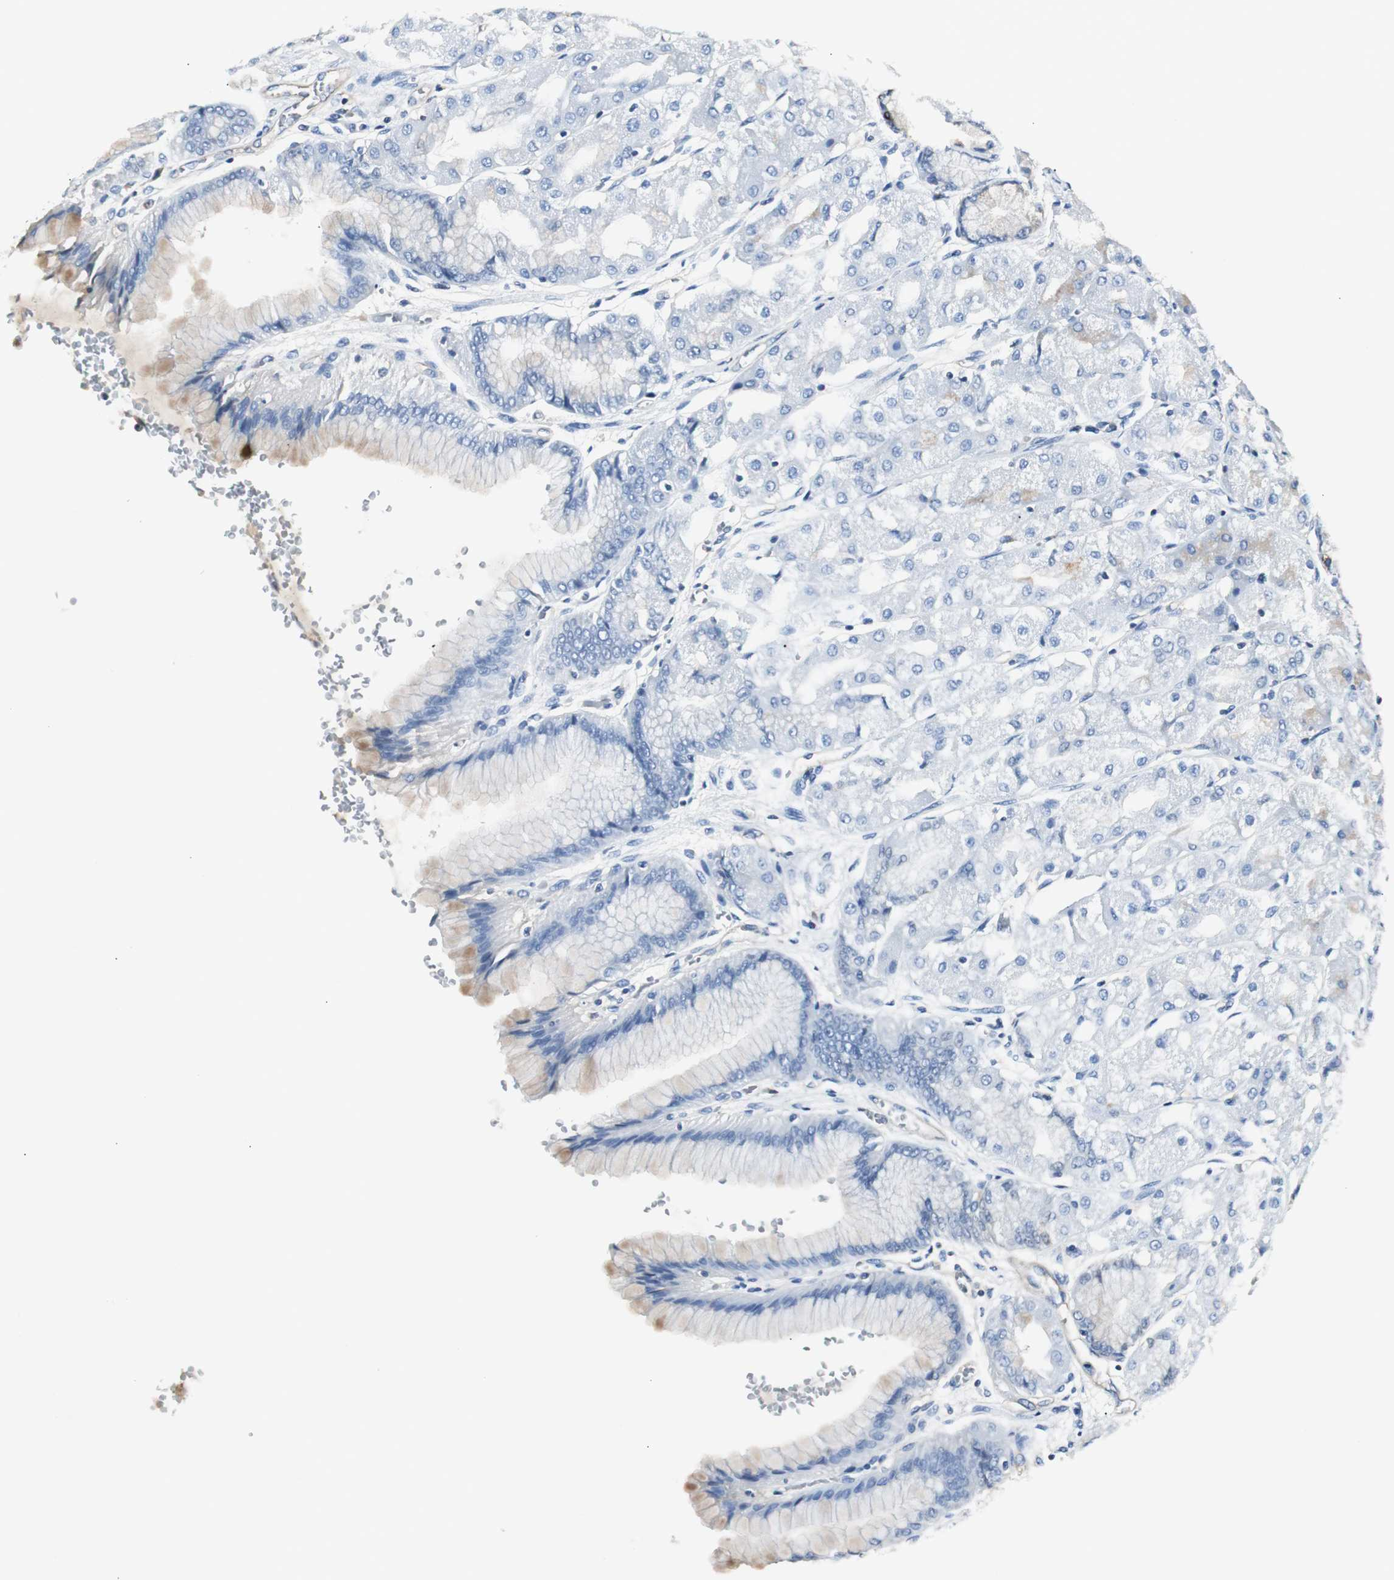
{"staining": {"intensity": "moderate", "quantity": "<25%", "location": "cytoplasmic/membranous"}, "tissue": "stomach", "cell_type": "Glandular cells", "image_type": "normal", "snomed": [{"axis": "morphology", "description": "Normal tissue, NOS"}, {"axis": "morphology", "description": "Adenocarcinoma, NOS"}, {"axis": "topography", "description": "Stomach"}, {"axis": "topography", "description": "Stomach, lower"}], "caption": "Immunohistochemical staining of unremarkable human stomach shows moderate cytoplasmic/membranous protein staining in about <25% of glandular cells. The protein of interest is shown in brown color, while the nuclei are stained blue.", "gene": "B2M", "patient": {"sex": "female", "age": 65}}